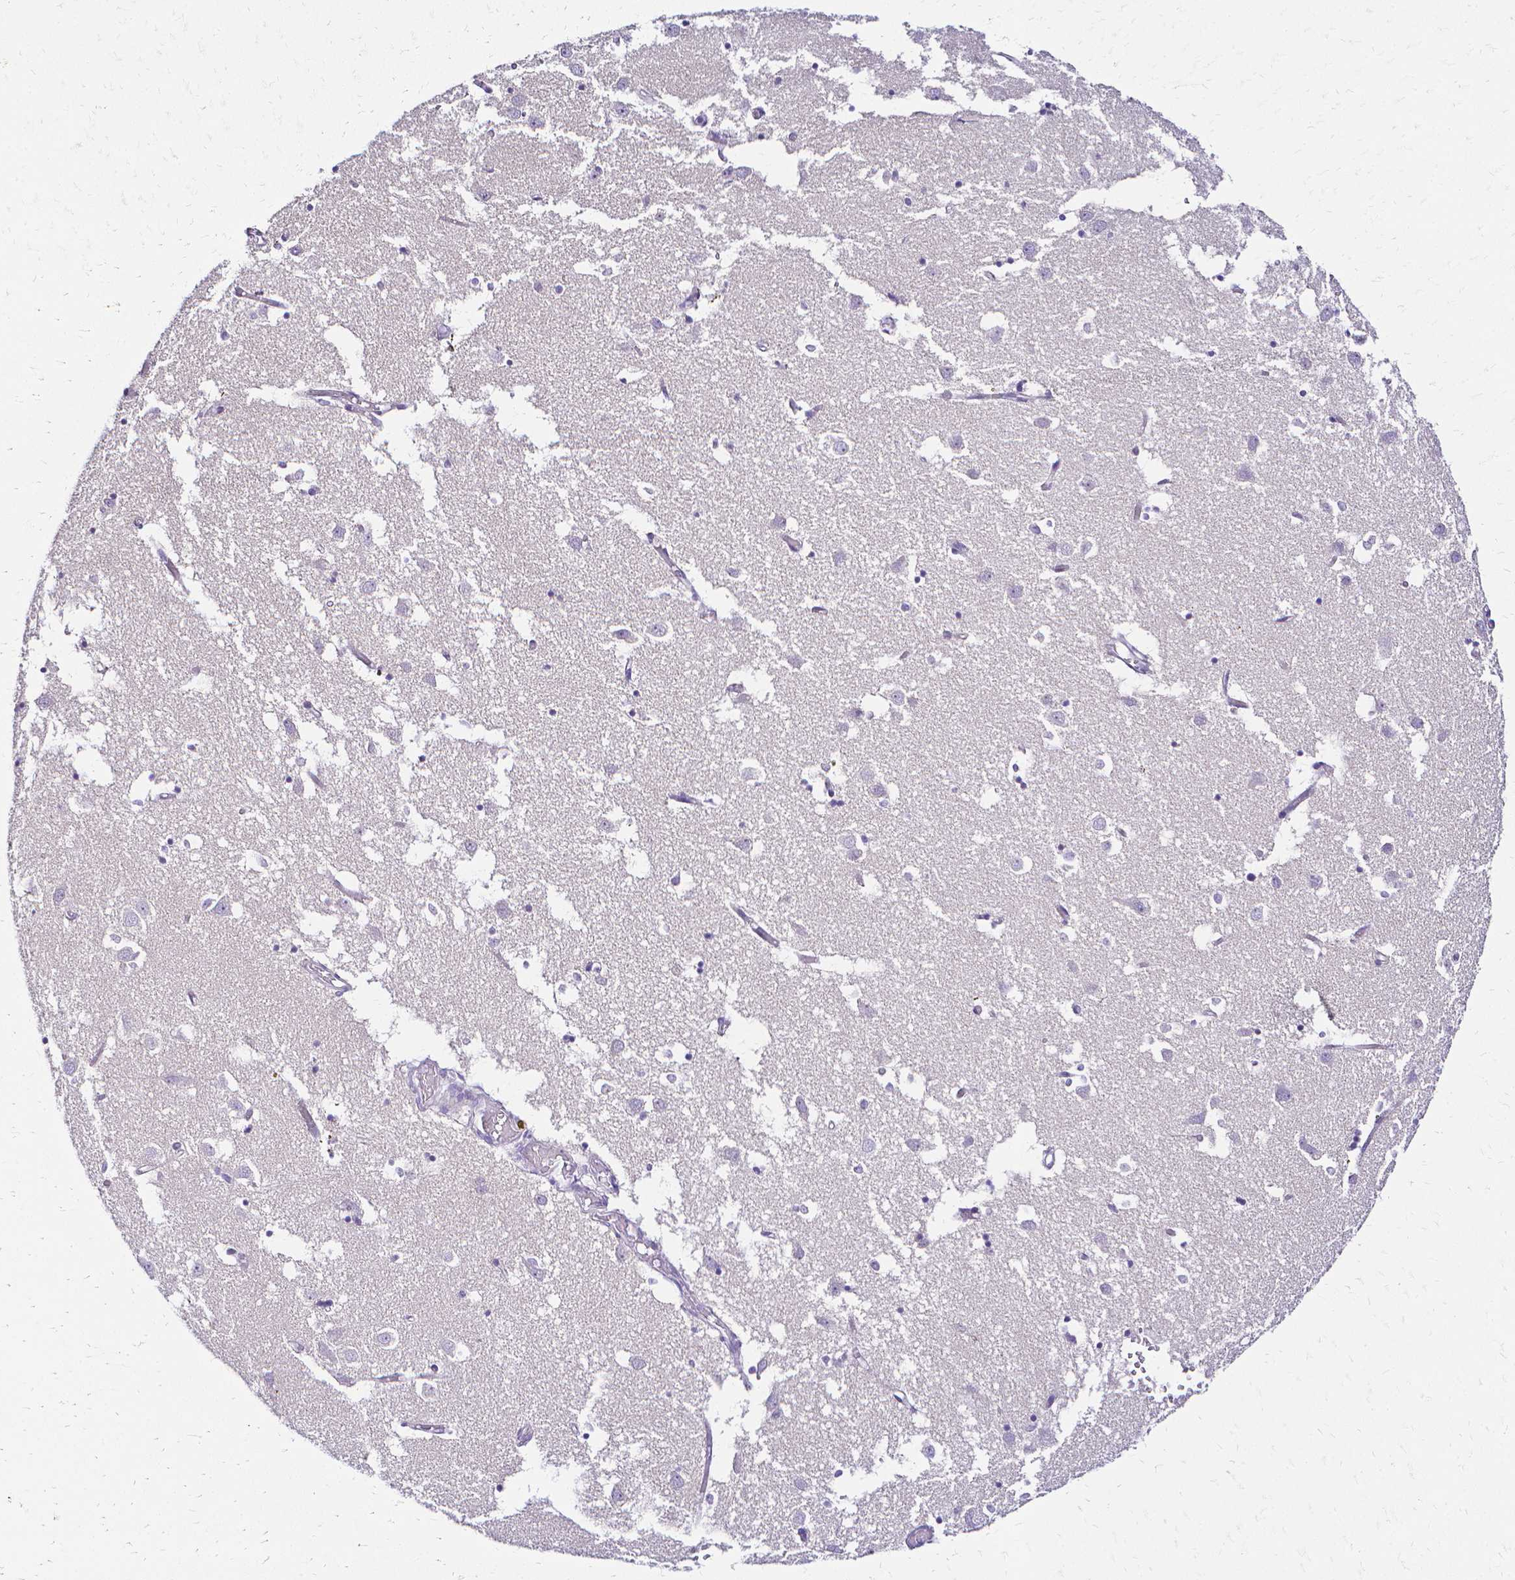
{"staining": {"intensity": "negative", "quantity": "none", "location": "none"}, "tissue": "caudate", "cell_type": "Glial cells", "image_type": "normal", "snomed": [{"axis": "morphology", "description": "Normal tissue, NOS"}, {"axis": "topography", "description": "Lateral ventricle wall"}], "caption": "IHC micrograph of normal caudate: caudate stained with DAB (3,3'-diaminobenzidine) reveals no significant protein positivity in glial cells.", "gene": "CCNB1", "patient": {"sex": "male", "age": 70}}